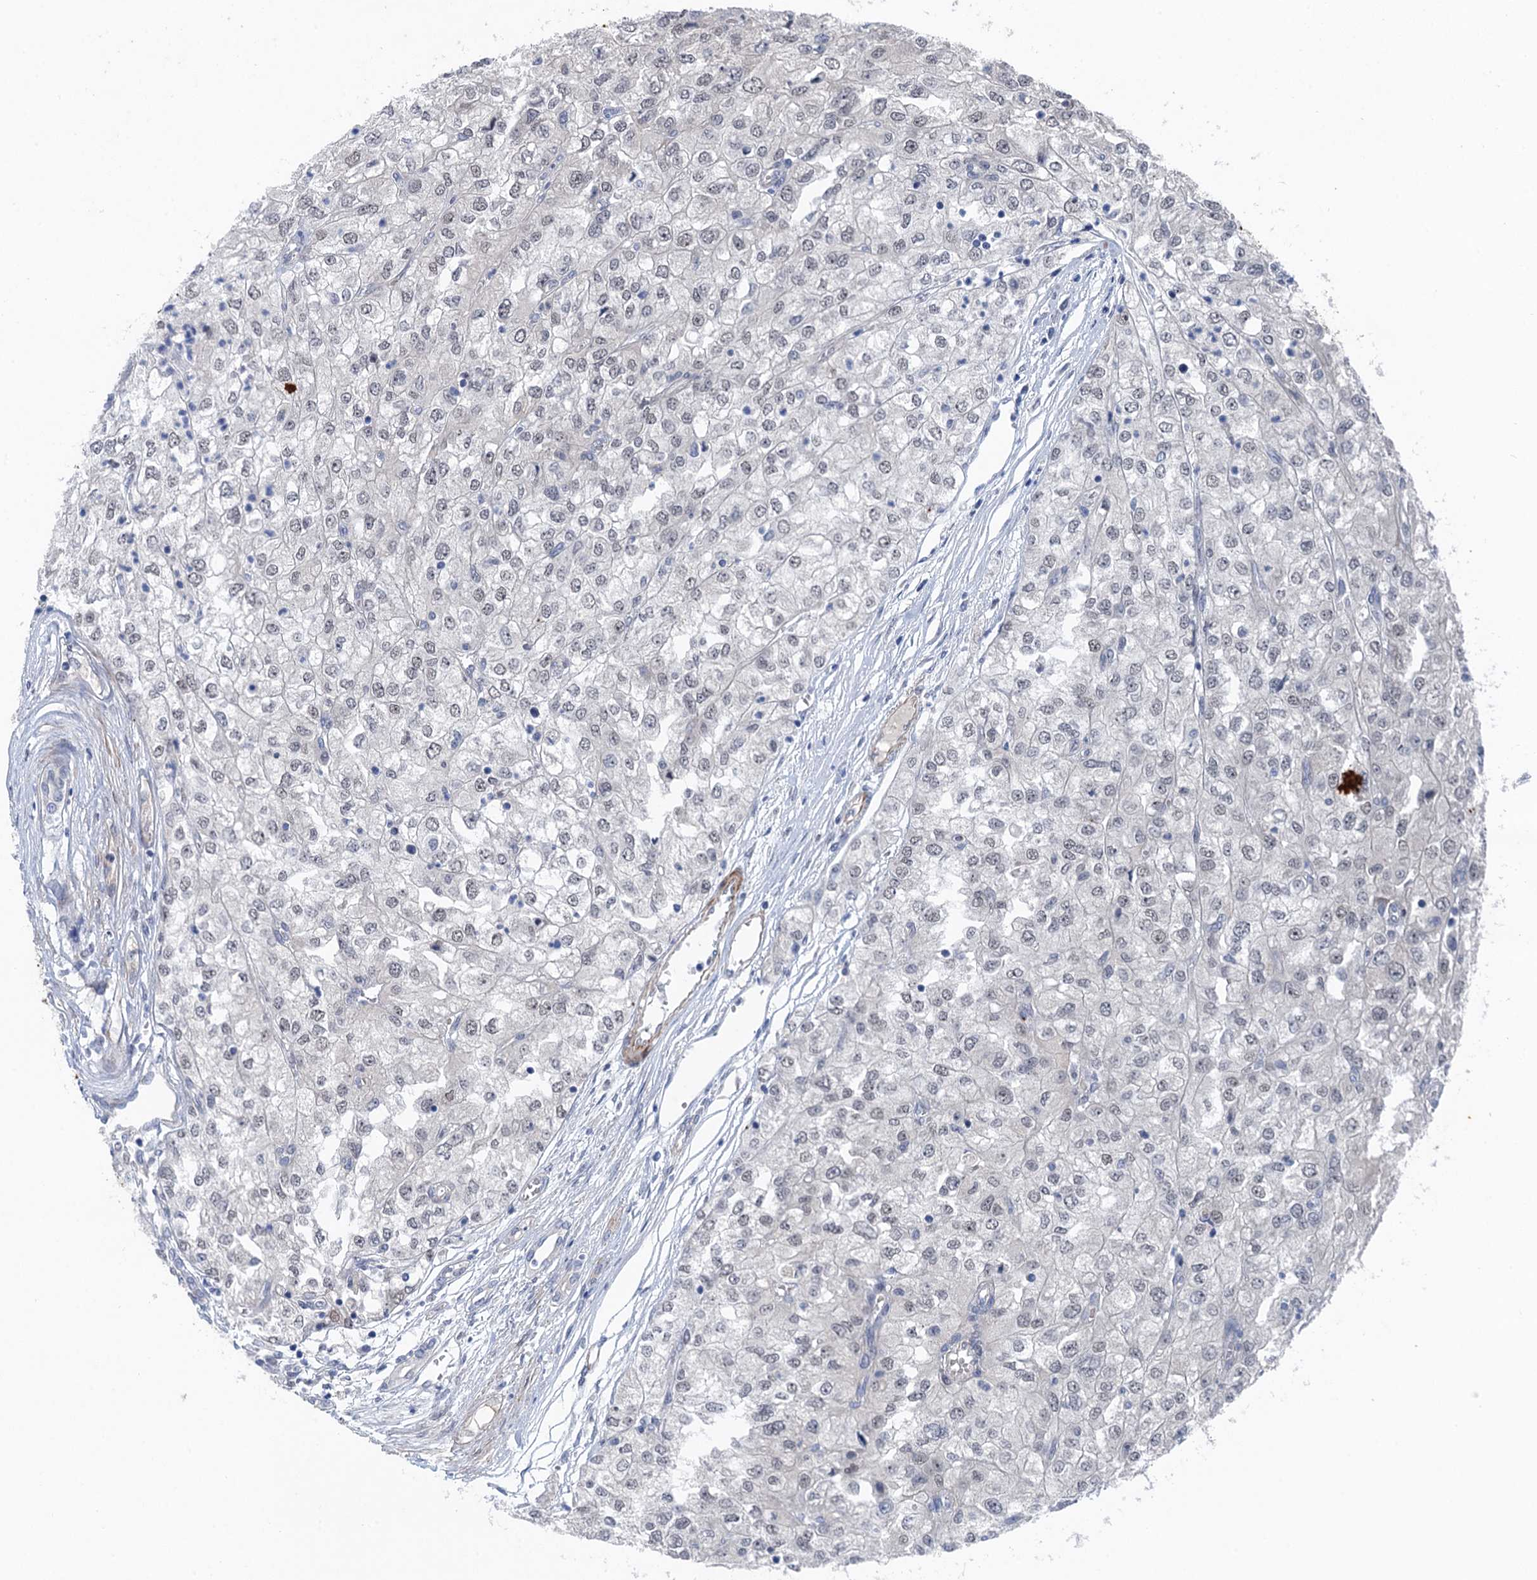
{"staining": {"intensity": "negative", "quantity": "none", "location": "none"}, "tissue": "renal cancer", "cell_type": "Tumor cells", "image_type": "cancer", "snomed": [{"axis": "morphology", "description": "Adenocarcinoma, NOS"}, {"axis": "topography", "description": "Kidney"}], "caption": "The IHC micrograph has no significant positivity in tumor cells of renal adenocarcinoma tissue.", "gene": "TTC31", "patient": {"sex": "female", "age": 54}}